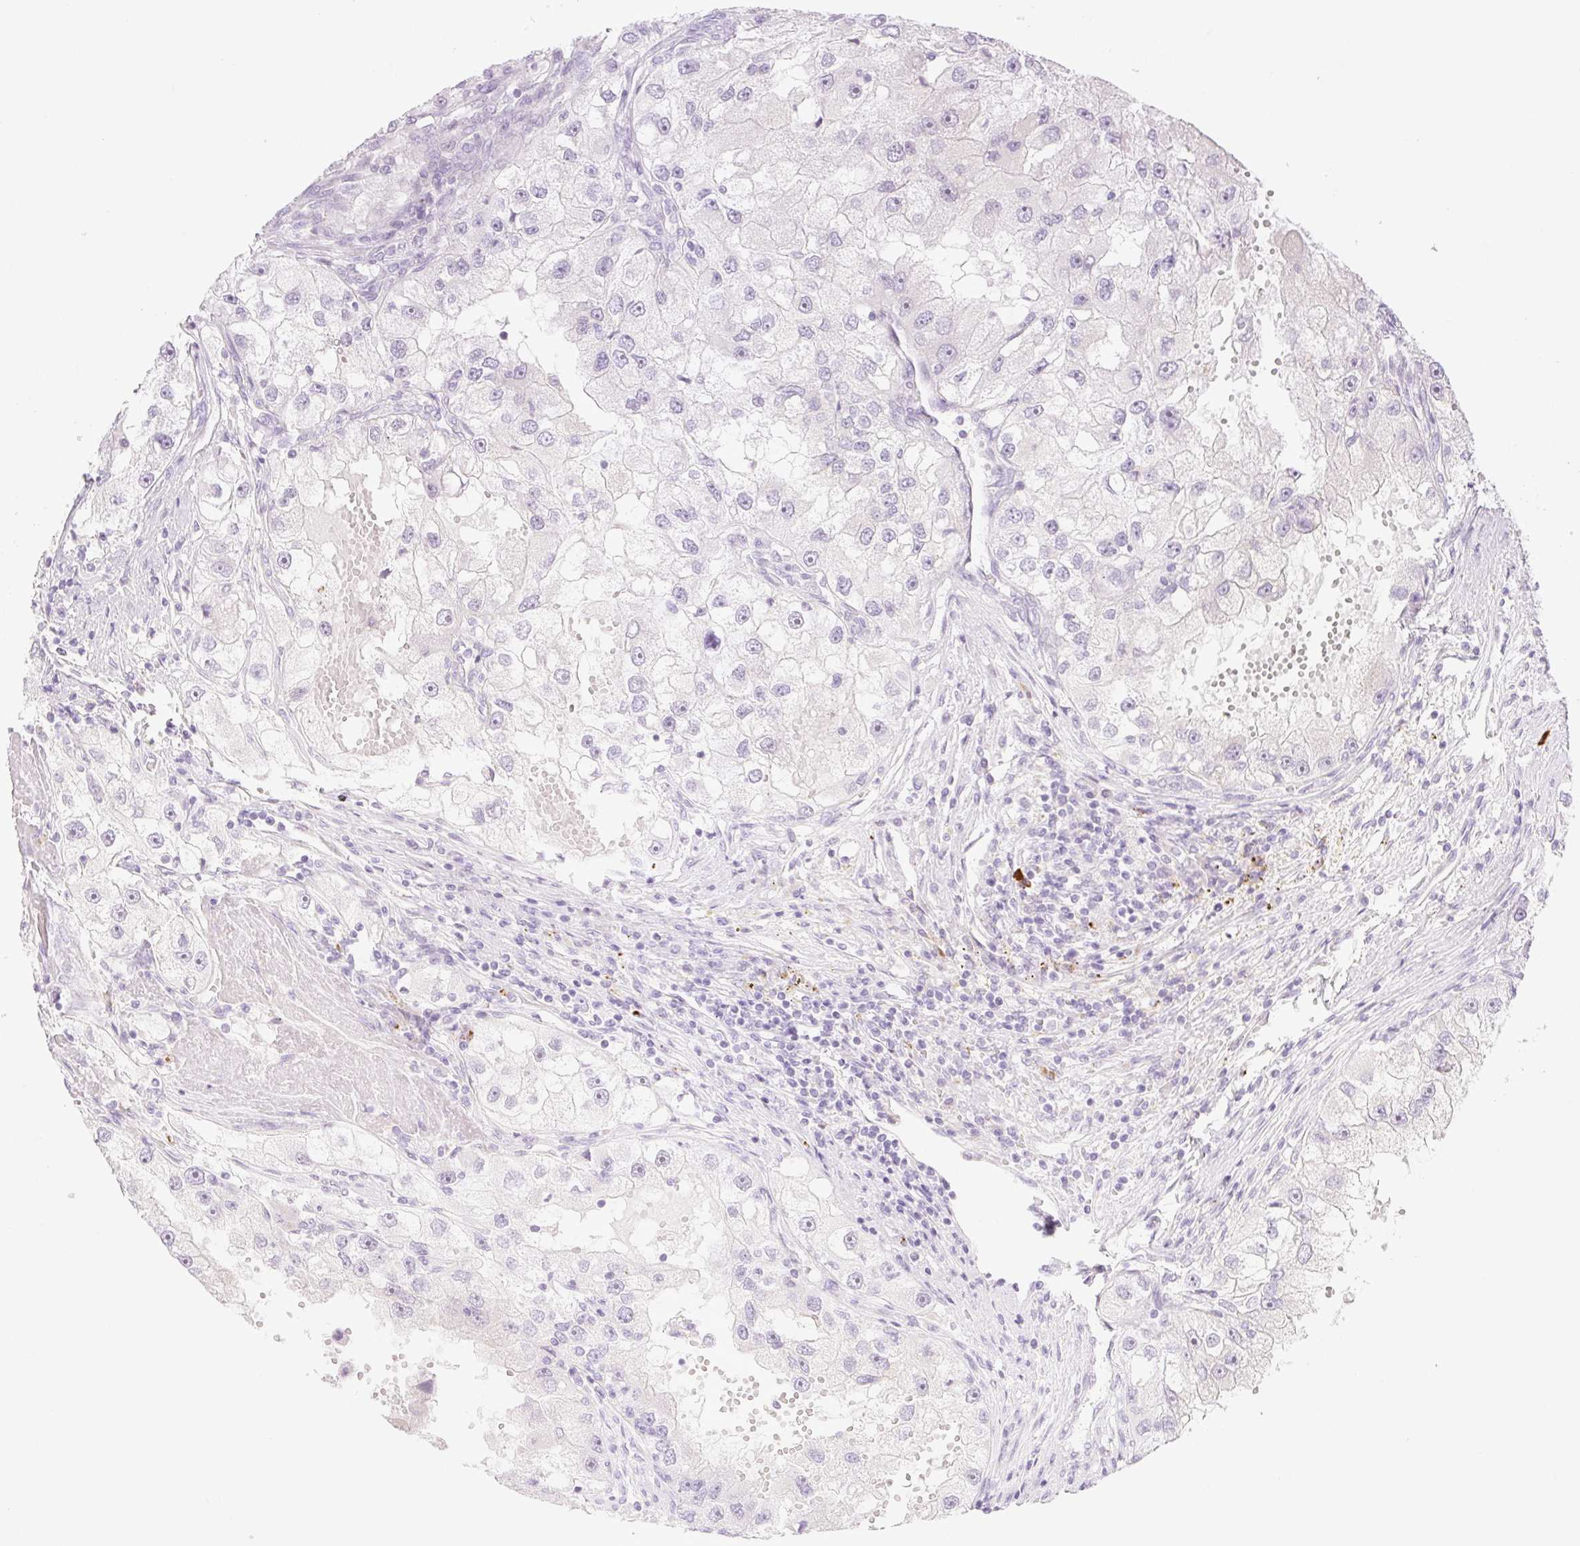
{"staining": {"intensity": "negative", "quantity": "none", "location": "none"}, "tissue": "renal cancer", "cell_type": "Tumor cells", "image_type": "cancer", "snomed": [{"axis": "morphology", "description": "Adenocarcinoma, NOS"}, {"axis": "topography", "description": "Kidney"}], "caption": "An immunohistochemistry micrograph of adenocarcinoma (renal) is shown. There is no staining in tumor cells of adenocarcinoma (renal). (Immunohistochemistry (ihc), brightfield microscopy, high magnification).", "gene": "SPRYD4", "patient": {"sex": "male", "age": 63}}